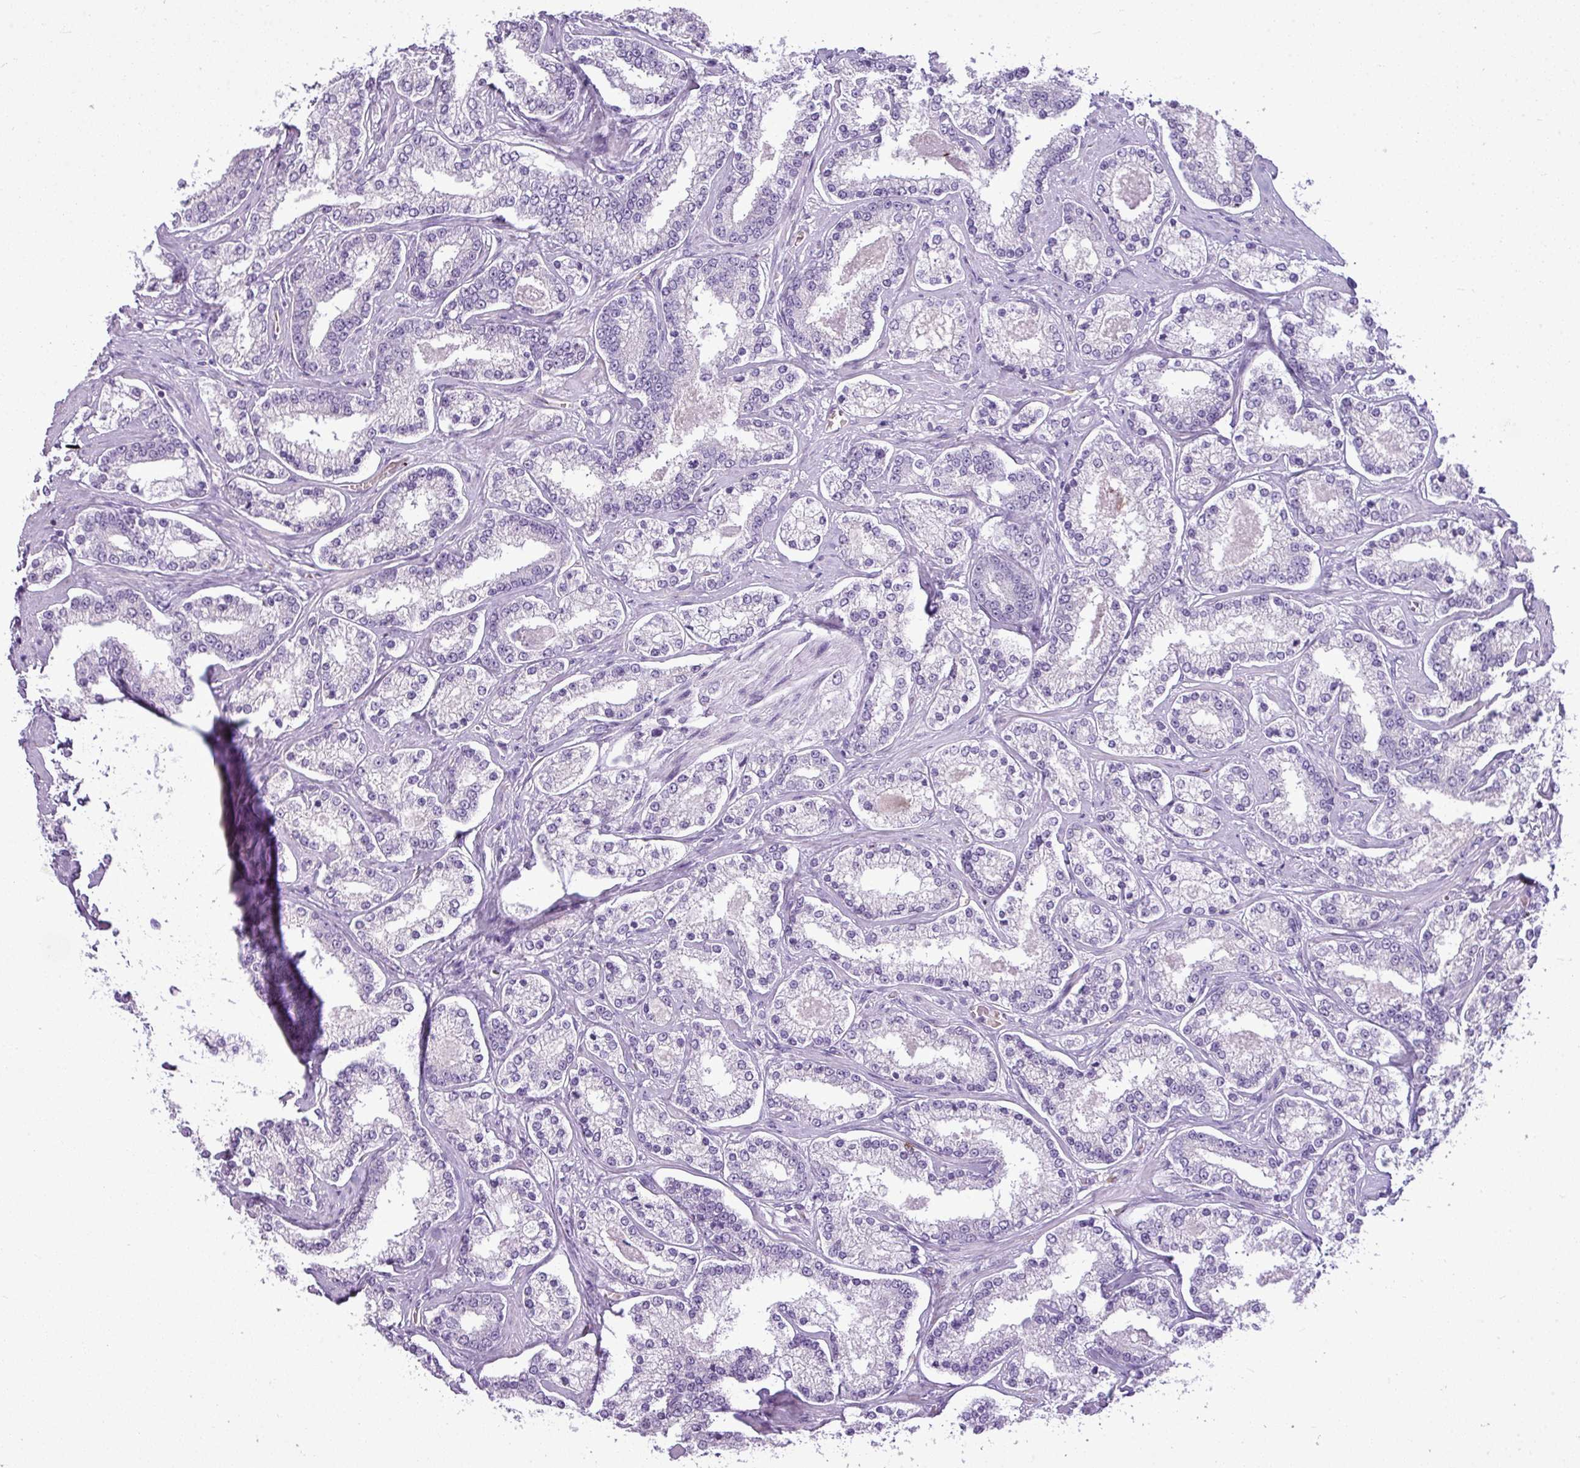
{"staining": {"intensity": "negative", "quantity": "none", "location": "none"}, "tissue": "prostate cancer", "cell_type": "Tumor cells", "image_type": "cancer", "snomed": [{"axis": "morphology", "description": "Normal tissue, NOS"}, {"axis": "morphology", "description": "Adenocarcinoma, High grade"}, {"axis": "topography", "description": "Prostate"}], "caption": "A high-resolution histopathology image shows immunohistochemistry staining of prostate cancer, which demonstrates no significant expression in tumor cells.", "gene": "IL17A", "patient": {"sex": "male", "age": 83}}